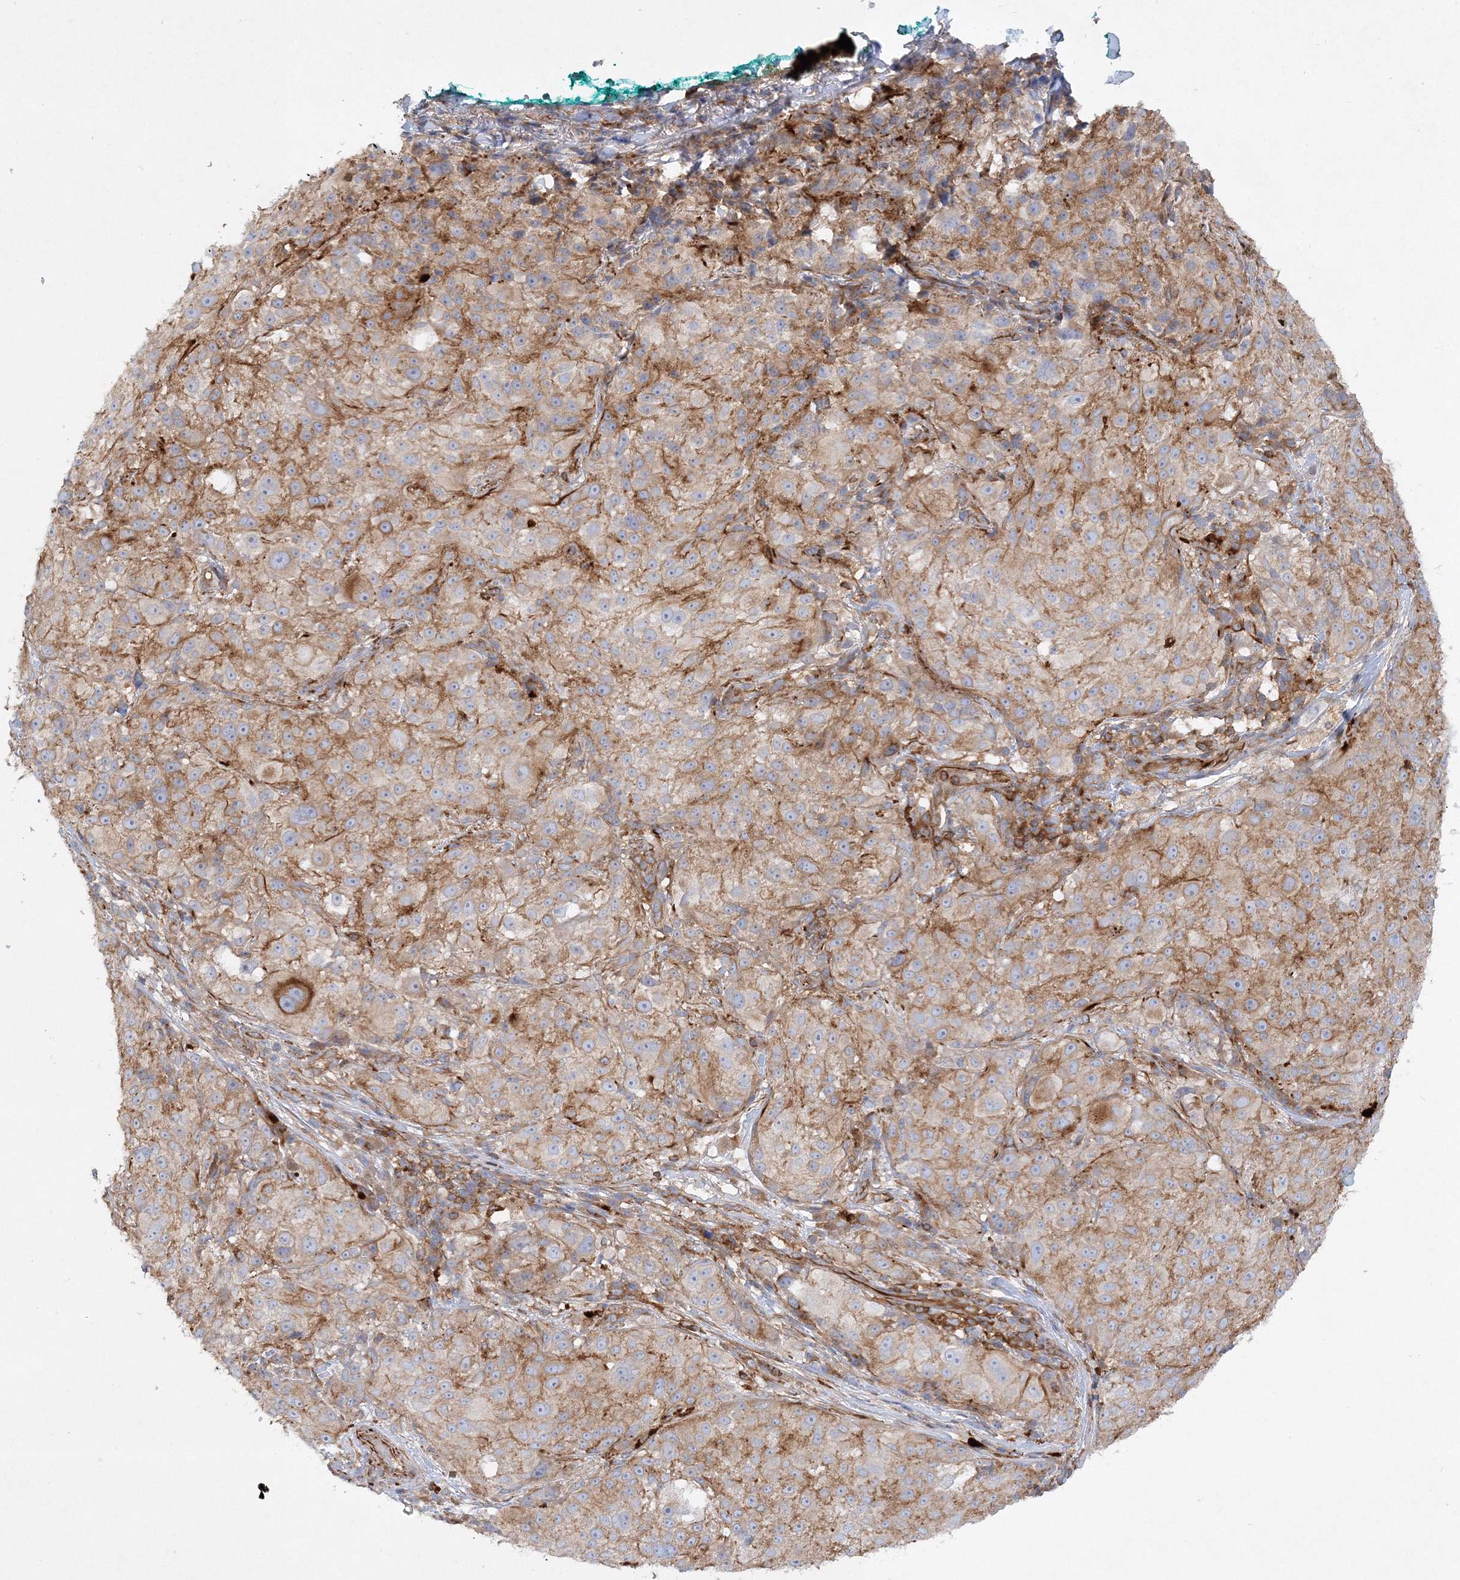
{"staining": {"intensity": "weak", "quantity": ">75%", "location": "cytoplasmic/membranous"}, "tissue": "melanoma", "cell_type": "Tumor cells", "image_type": "cancer", "snomed": [{"axis": "morphology", "description": "Necrosis, NOS"}, {"axis": "morphology", "description": "Malignant melanoma, NOS"}, {"axis": "topography", "description": "Skin"}], "caption": "DAB immunohistochemical staining of human malignant melanoma reveals weak cytoplasmic/membranous protein staining in approximately >75% of tumor cells.", "gene": "WDR37", "patient": {"sex": "female", "age": 87}}